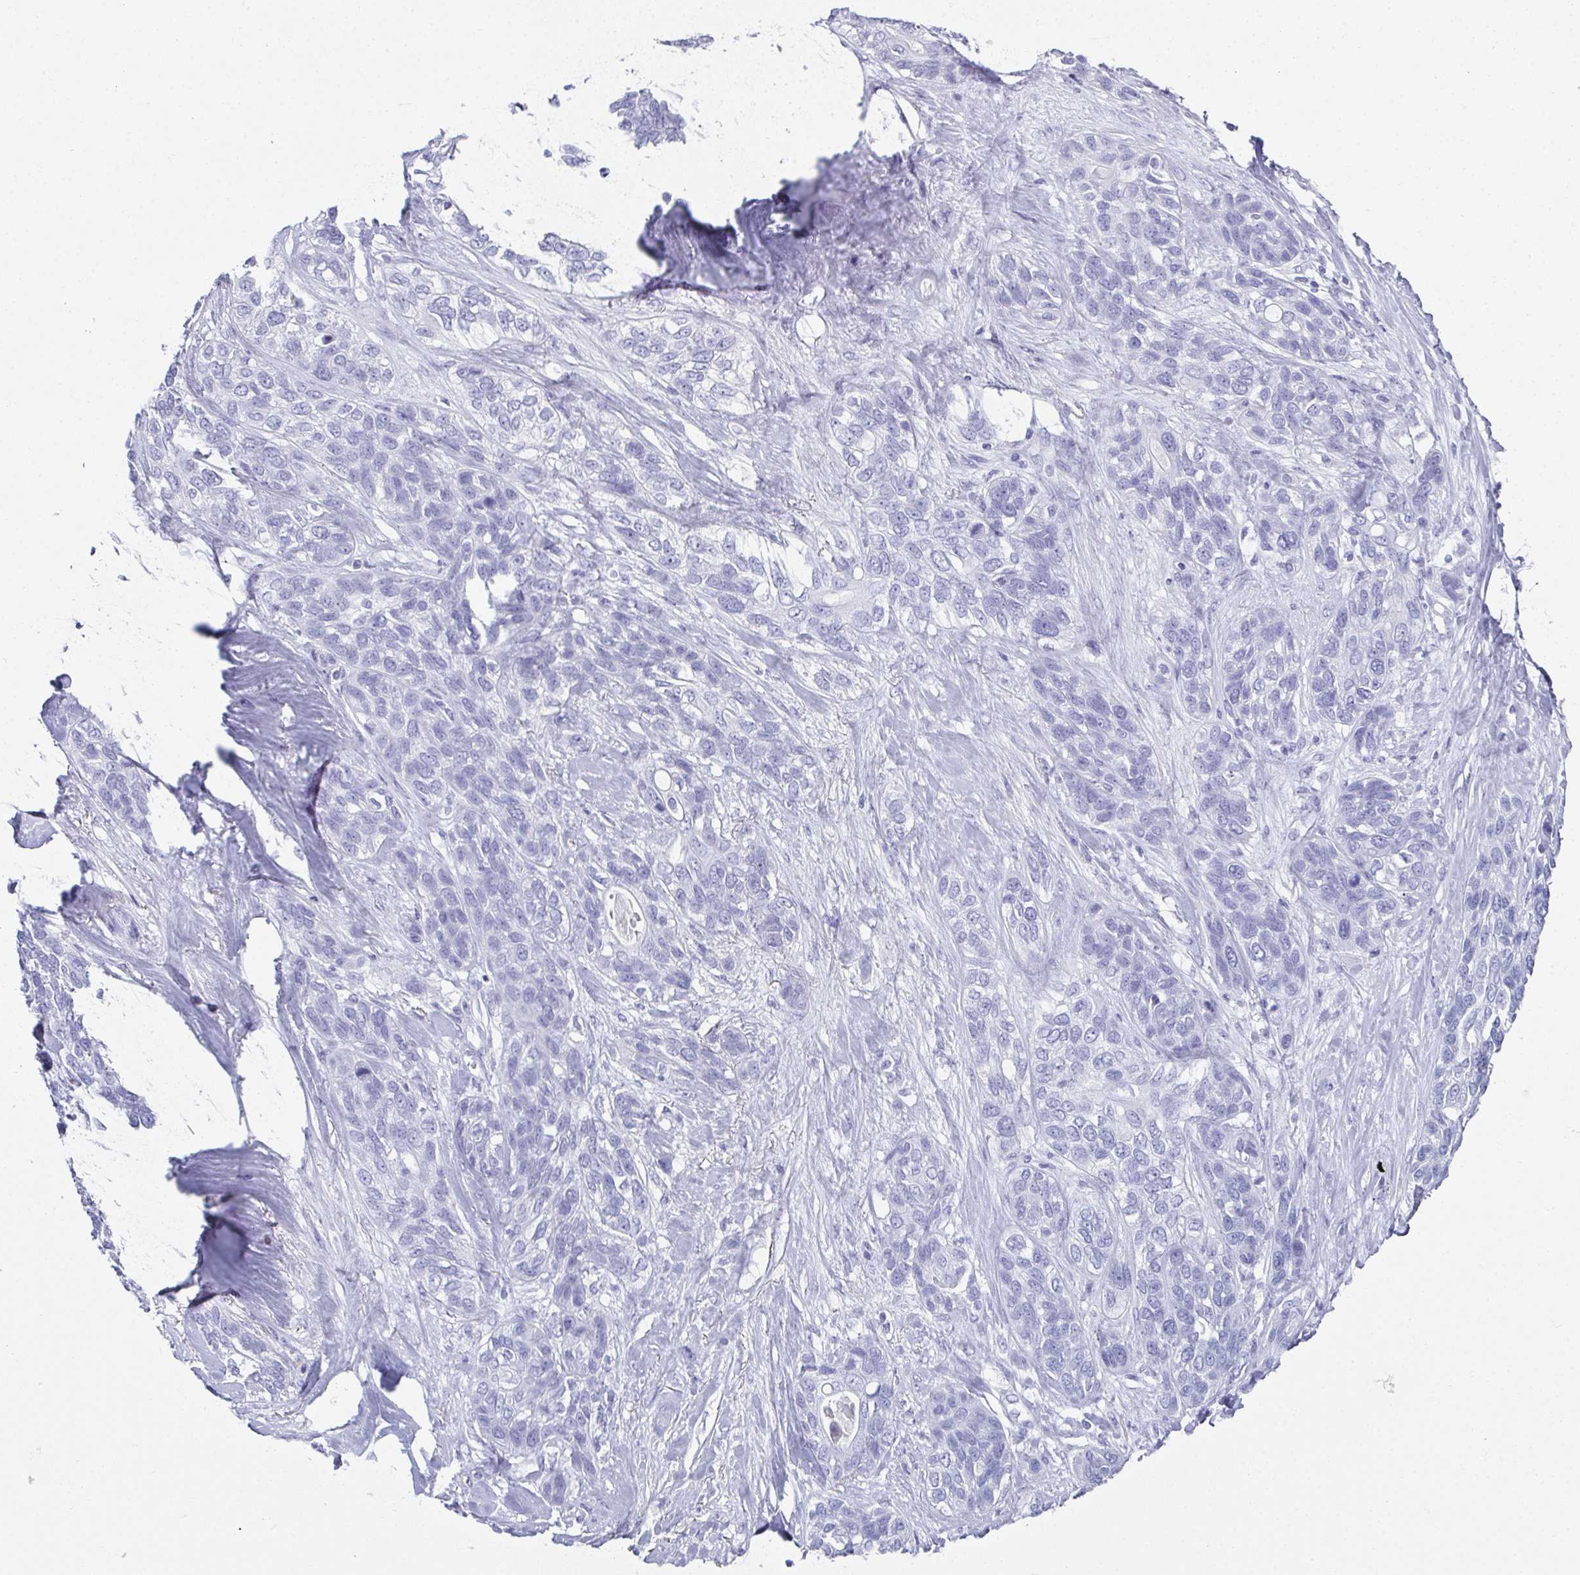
{"staining": {"intensity": "negative", "quantity": "none", "location": "none"}, "tissue": "lung cancer", "cell_type": "Tumor cells", "image_type": "cancer", "snomed": [{"axis": "morphology", "description": "Squamous cell carcinoma, NOS"}, {"axis": "topography", "description": "Lung"}], "caption": "The immunohistochemistry histopathology image has no significant positivity in tumor cells of lung squamous cell carcinoma tissue.", "gene": "SYCP1", "patient": {"sex": "female", "age": 70}}